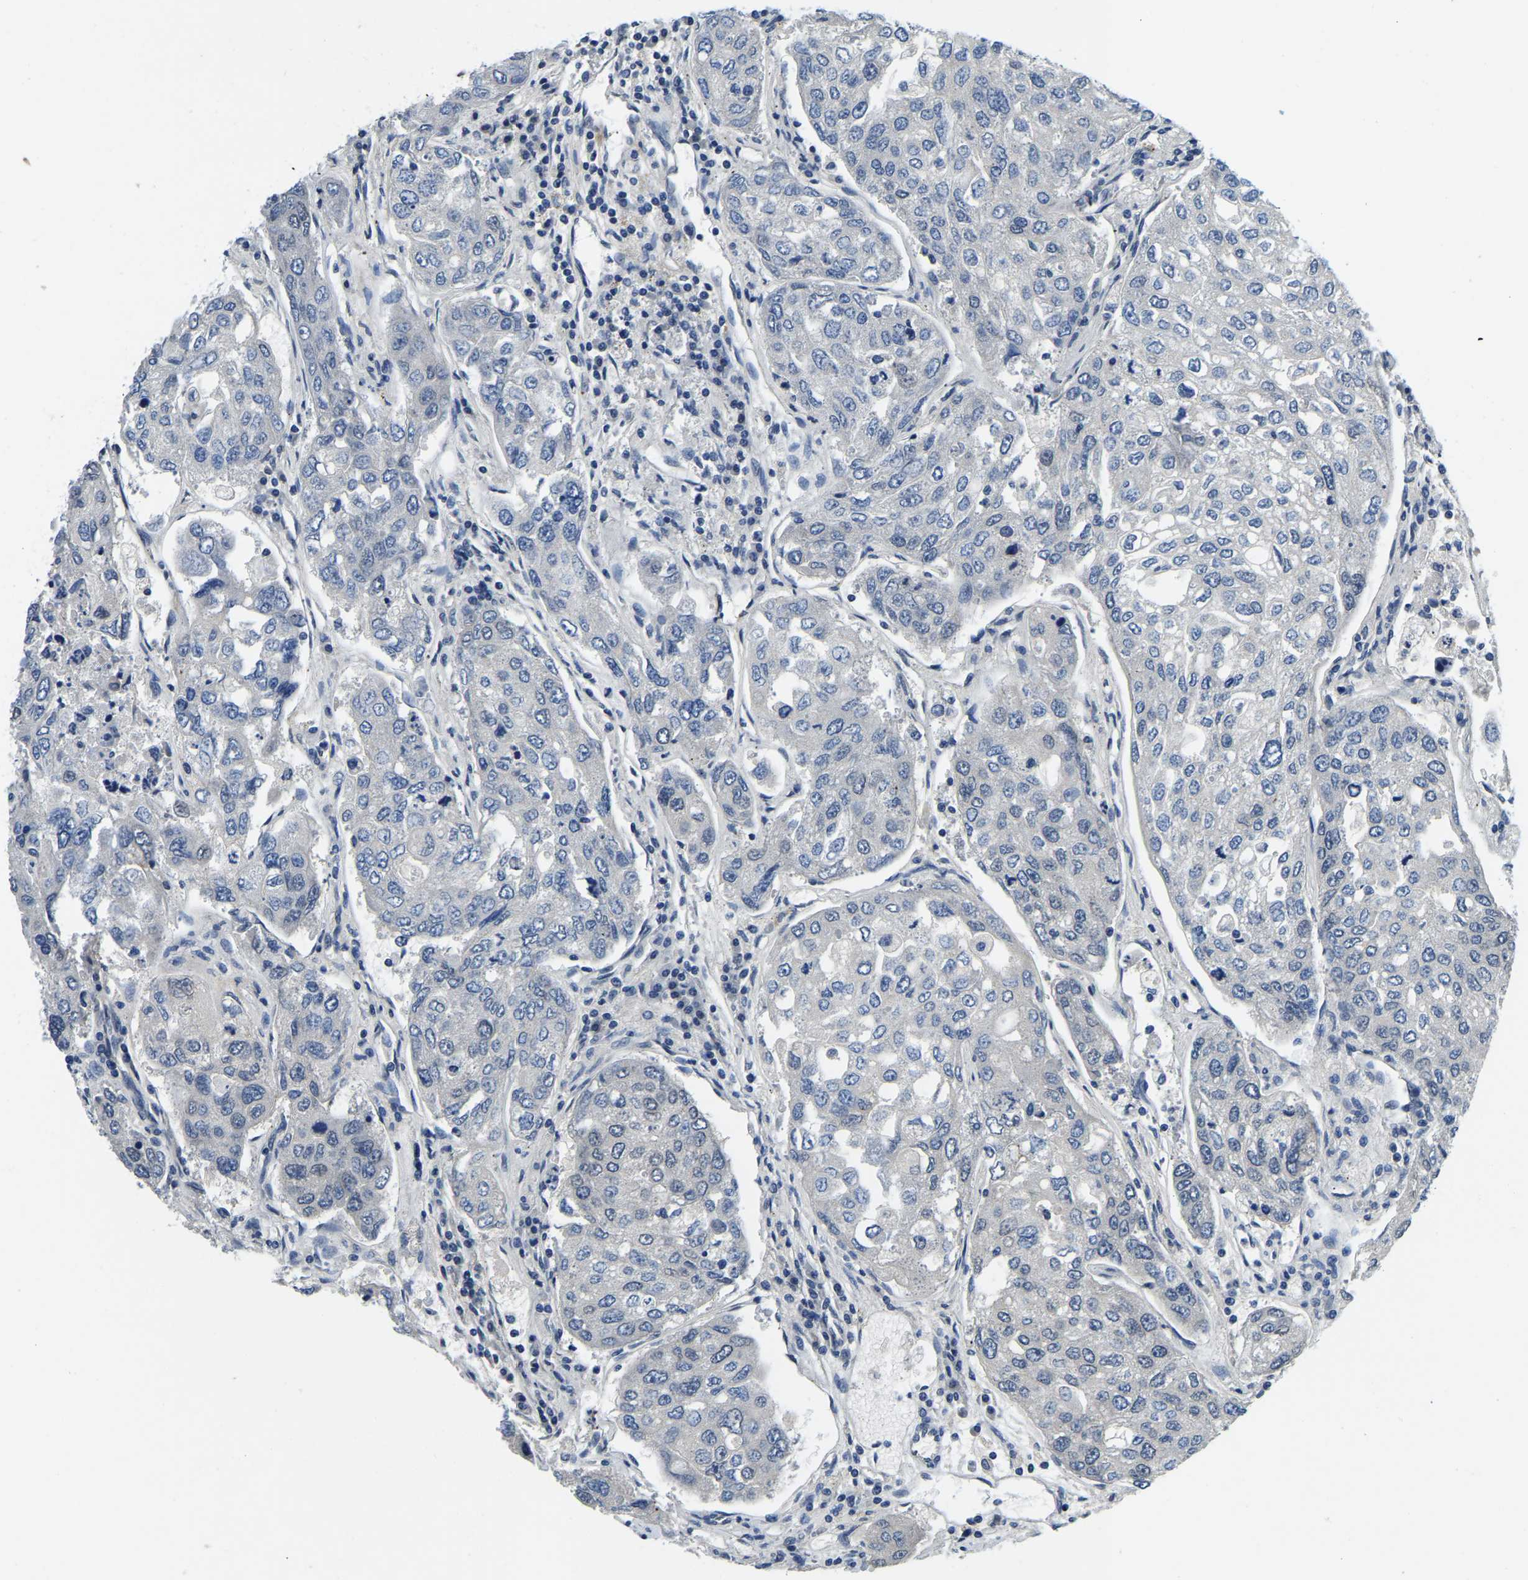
{"staining": {"intensity": "negative", "quantity": "none", "location": "none"}, "tissue": "urothelial cancer", "cell_type": "Tumor cells", "image_type": "cancer", "snomed": [{"axis": "morphology", "description": "Urothelial carcinoma, High grade"}, {"axis": "topography", "description": "Lymph node"}, {"axis": "topography", "description": "Urinary bladder"}], "caption": "Immunohistochemistry (IHC) of human high-grade urothelial carcinoma displays no positivity in tumor cells.", "gene": "RANBP2", "patient": {"sex": "male", "age": 51}}